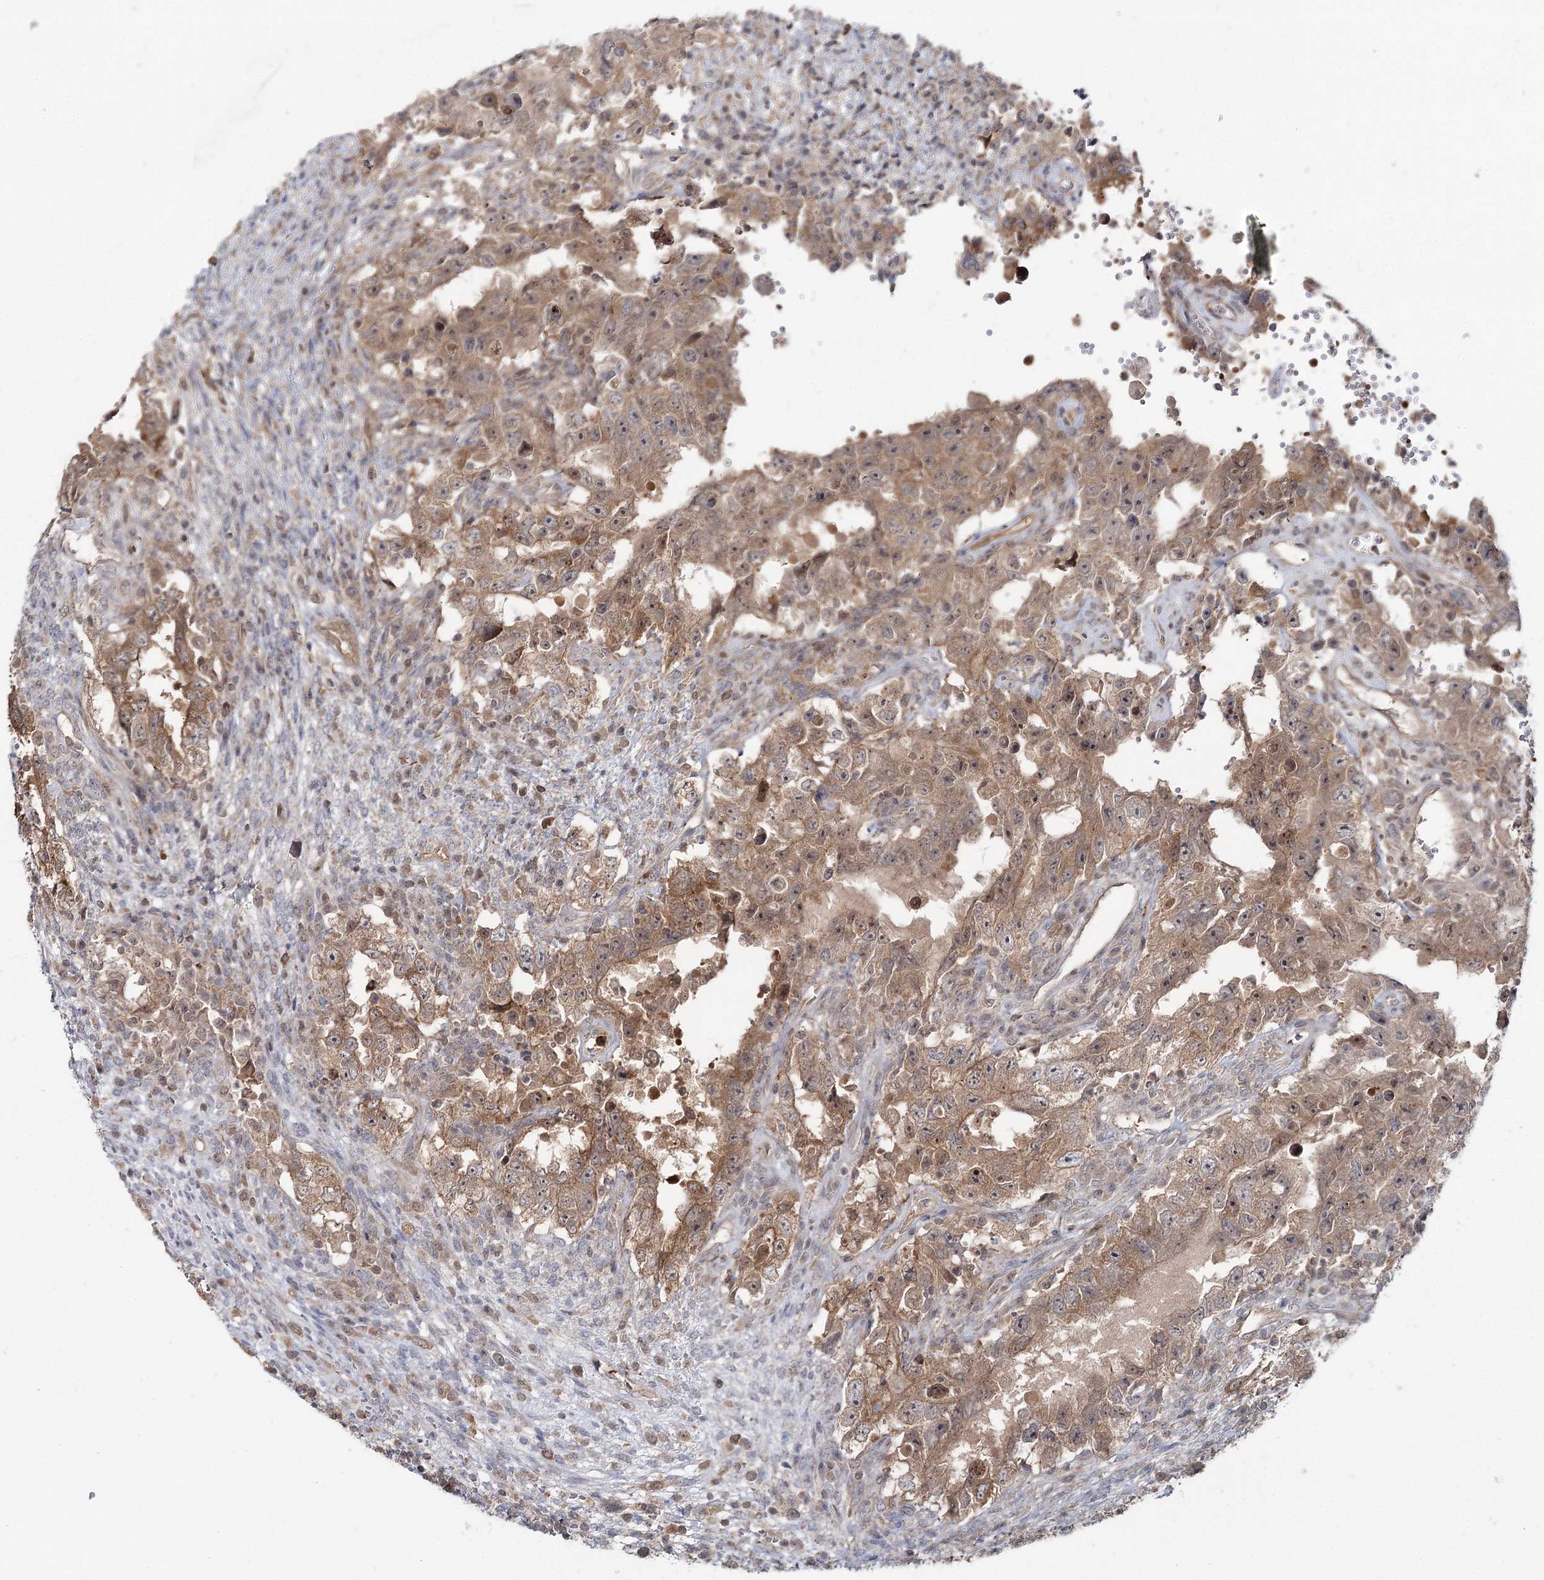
{"staining": {"intensity": "moderate", "quantity": ">75%", "location": "cytoplasmic/membranous"}, "tissue": "testis cancer", "cell_type": "Tumor cells", "image_type": "cancer", "snomed": [{"axis": "morphology", "description": "Carcinoma, Embryonal, NOS"}, {"axis": "topography", "description": "Testis"}], "caption": "This histopathology image shows embryonal carcinoma (testis) stained with IHC to label a protein in brown. The cytoplasmic/membranous of tumor cells show moderate positivity for the protein. Nuclei are counter-stained blue.", "gene": "WDR44", "patient": {"sex": "male", "age": 26}}